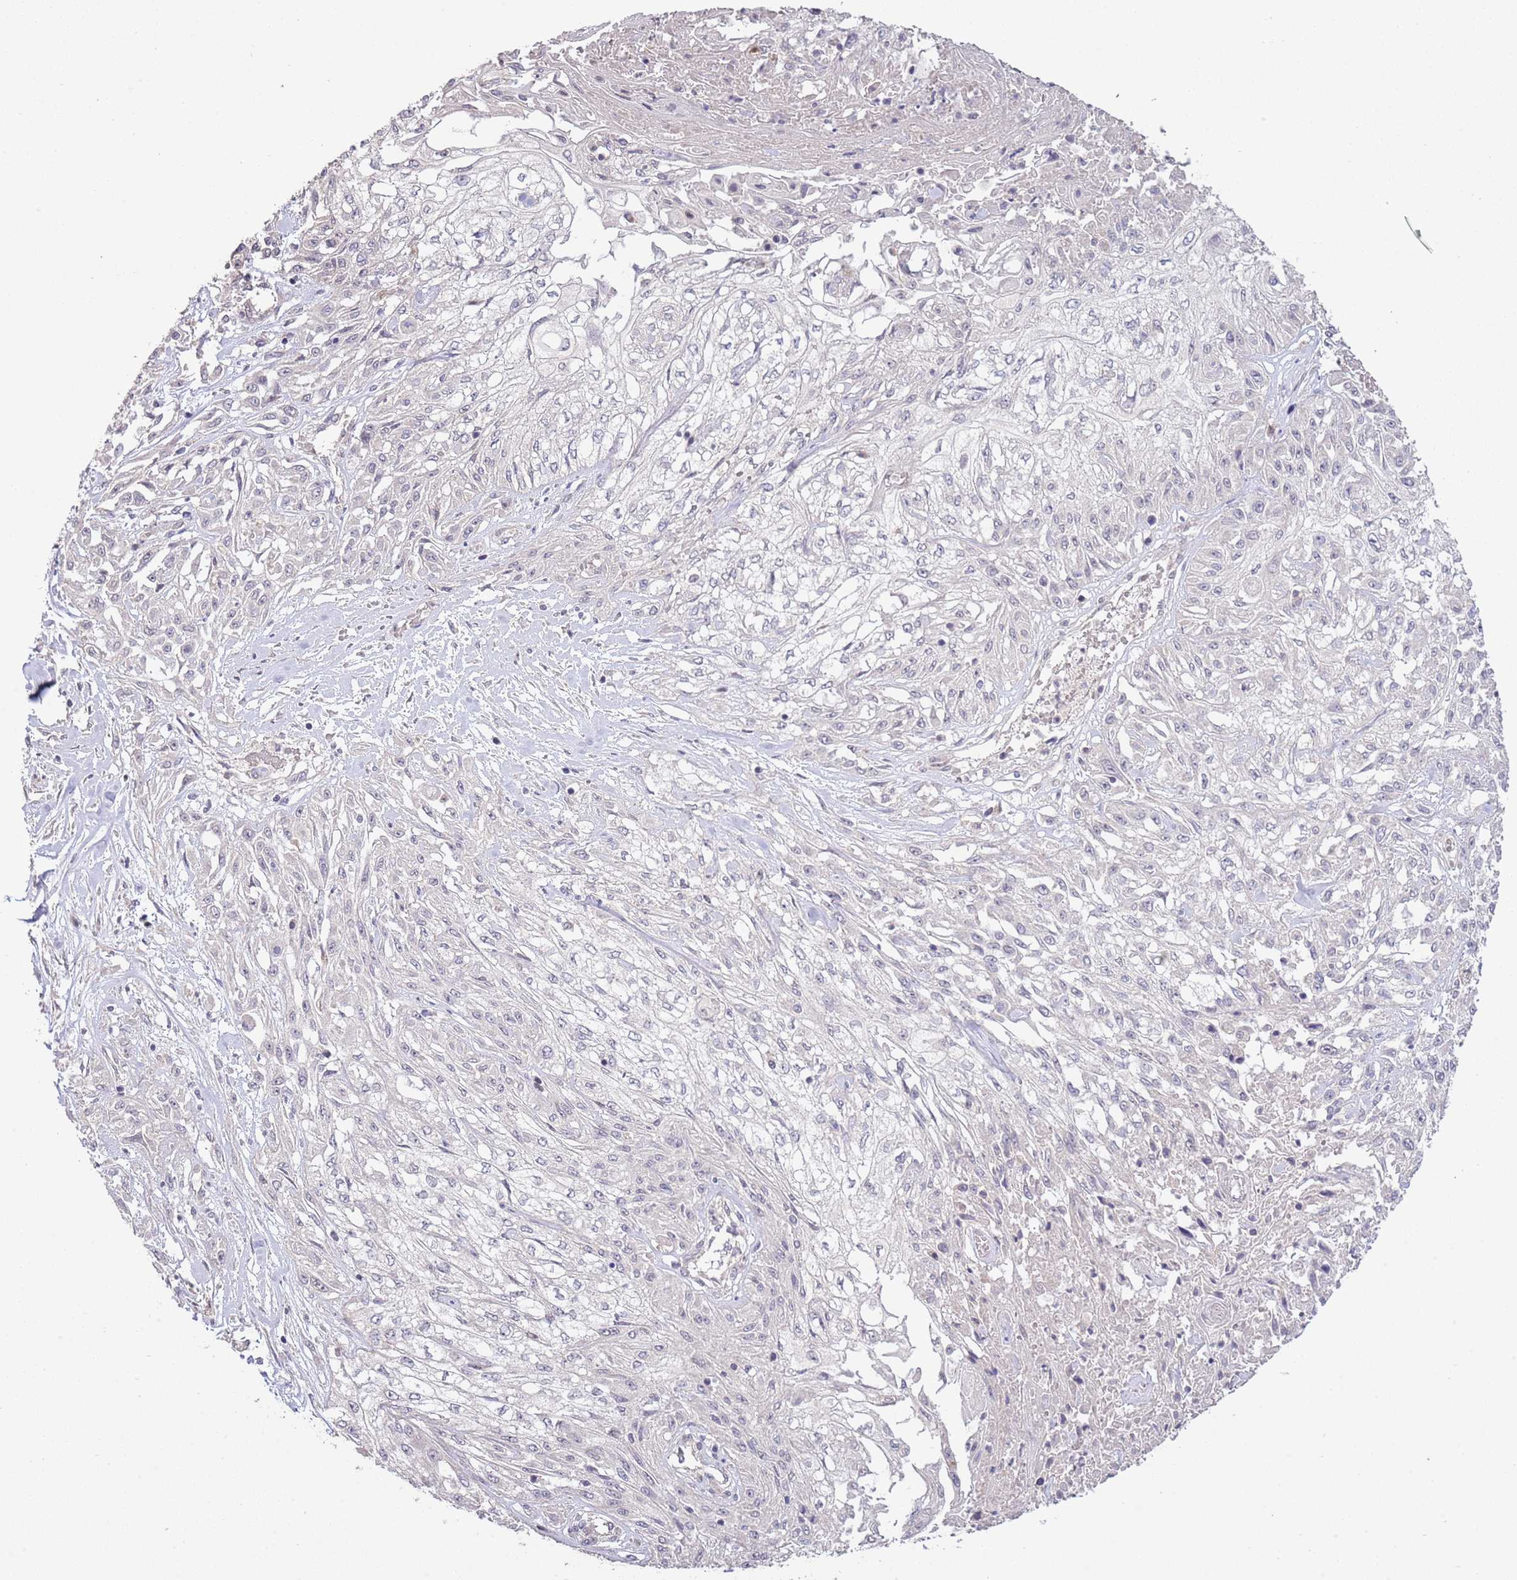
{"staining": {"intensity": "negative", "quantity": "none", "location": "none"}, "tissue": "skin cancer", "cell_type": "Tumor cells", "image_type": "cancer", "snomed": [{"axis": "morphology", "description": "Squamous cell carcinoma, NOS"}, {"axis": "morphology", "description": "Squamous cell carcinoma, metastatic, NOS"}, {"axis": "topography", "description": "Skin"}, {"axis": "topography", "description": "Lymph node"}], "caption": "High magnification brightfield microscopy of skin cancer stained with DAB (3,3'-diaminobenzidine) (brown) and counterstained with hematoxylin (blue): tumor cells show no significant staining. The staining is performed using DAB brown chromogen with nuclei counter-stained in using hematoxylin.", "gene": "IVD", "patient": {"sex": "male", "age": 75}}